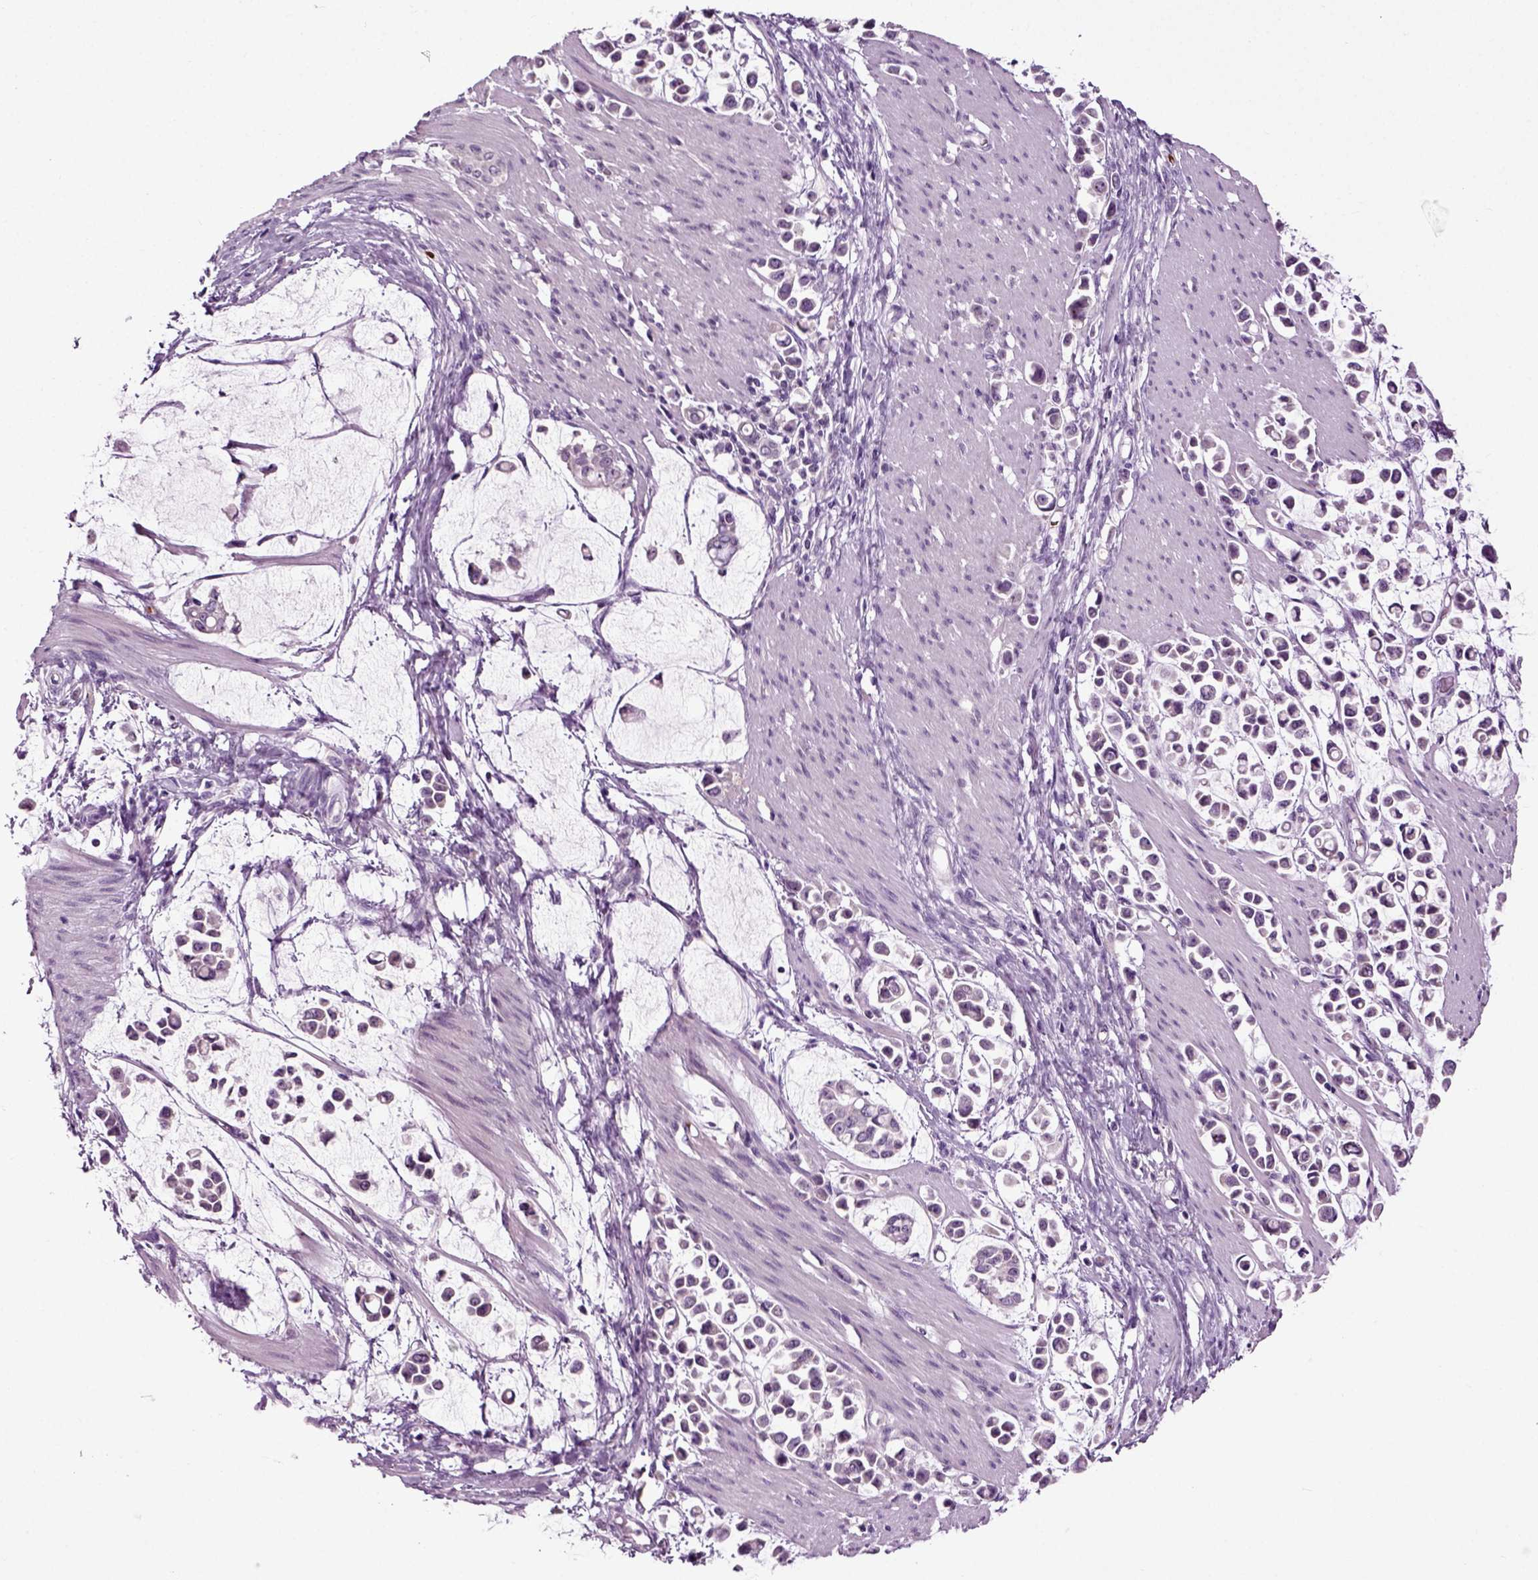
{"staining": {"intensity": "negative", "quantity": "none", "location": "none"}, "tissue": "stomach cancer", "cell_type": "Tumor cells", "image_type": "cancer", "snomed": [{"axis": "morphology", "description": "Adenocarcinoma, NOS"}, {"axis": "topography", "description": "Stomach"}], "caption": "The image displays no staining of tumor cells in stomach cancer (adenocarcinoma).", "gene": "SPATA17", "patient": {"sex": "male", "age": 82}}